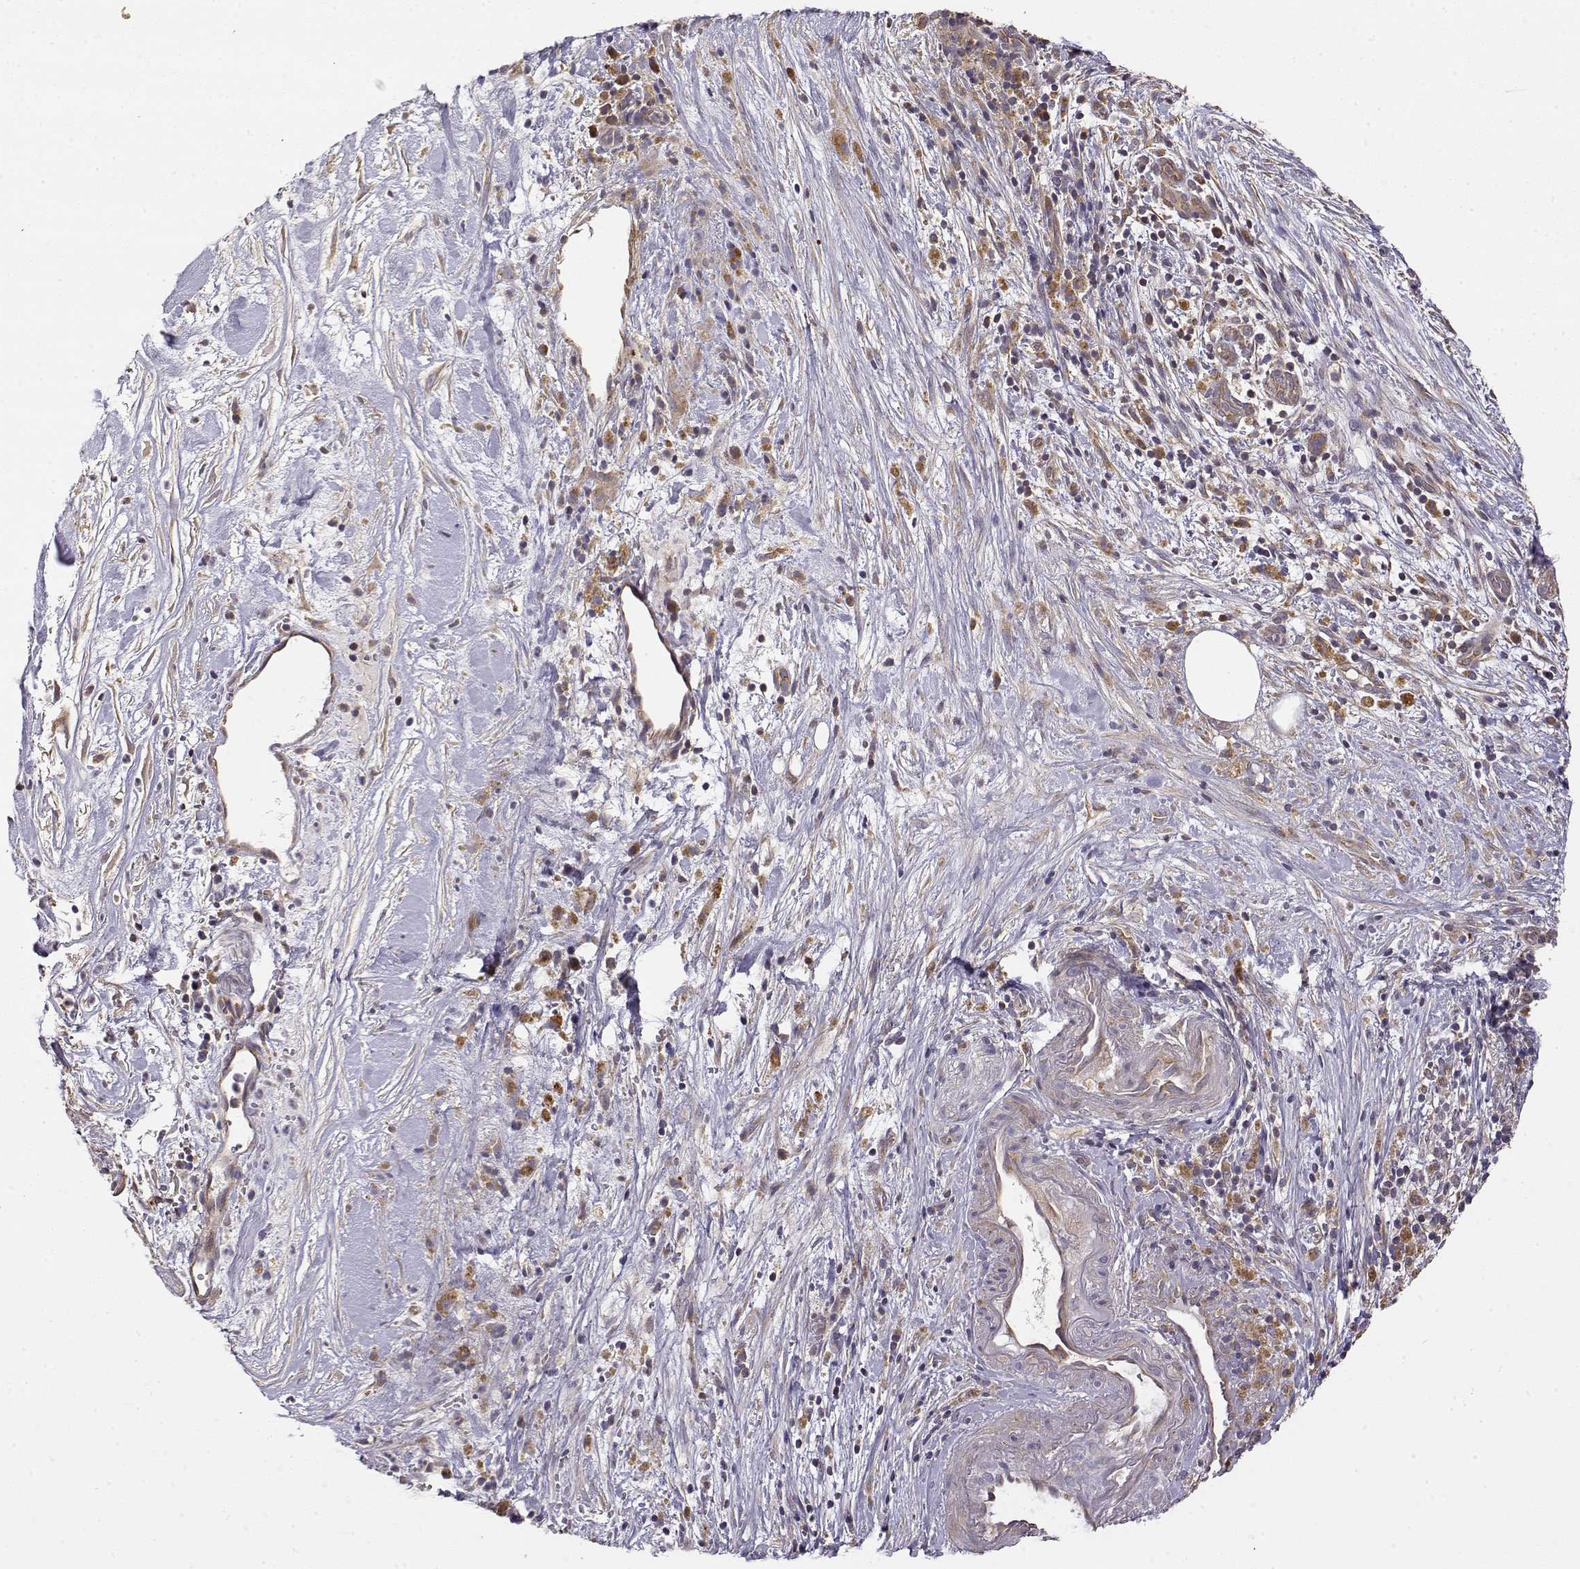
{"staining": {"intensity": "moderate", "quantity": "<25%", "location": "cytoplasmic/membranous"}, "tissue": "pancreatic cancer", "cell_type": "Tumor cells", "image_type": "cancer", "snomed": [{"axis": "morphology", "description": "Adenocarcinoma, NOS"}, {"axis": "topography", "description": "Pancreas"}], "caption": "Immunohistochemical staining of human pancreatic cancer reveals moderate cytoplasmic/membranous protein expression in about <25% of tumor cells. (IHC, brightfield microscopy, high magnification).", "gene": "CRIM1", "patient": {"sex": "male", "age": 44}}